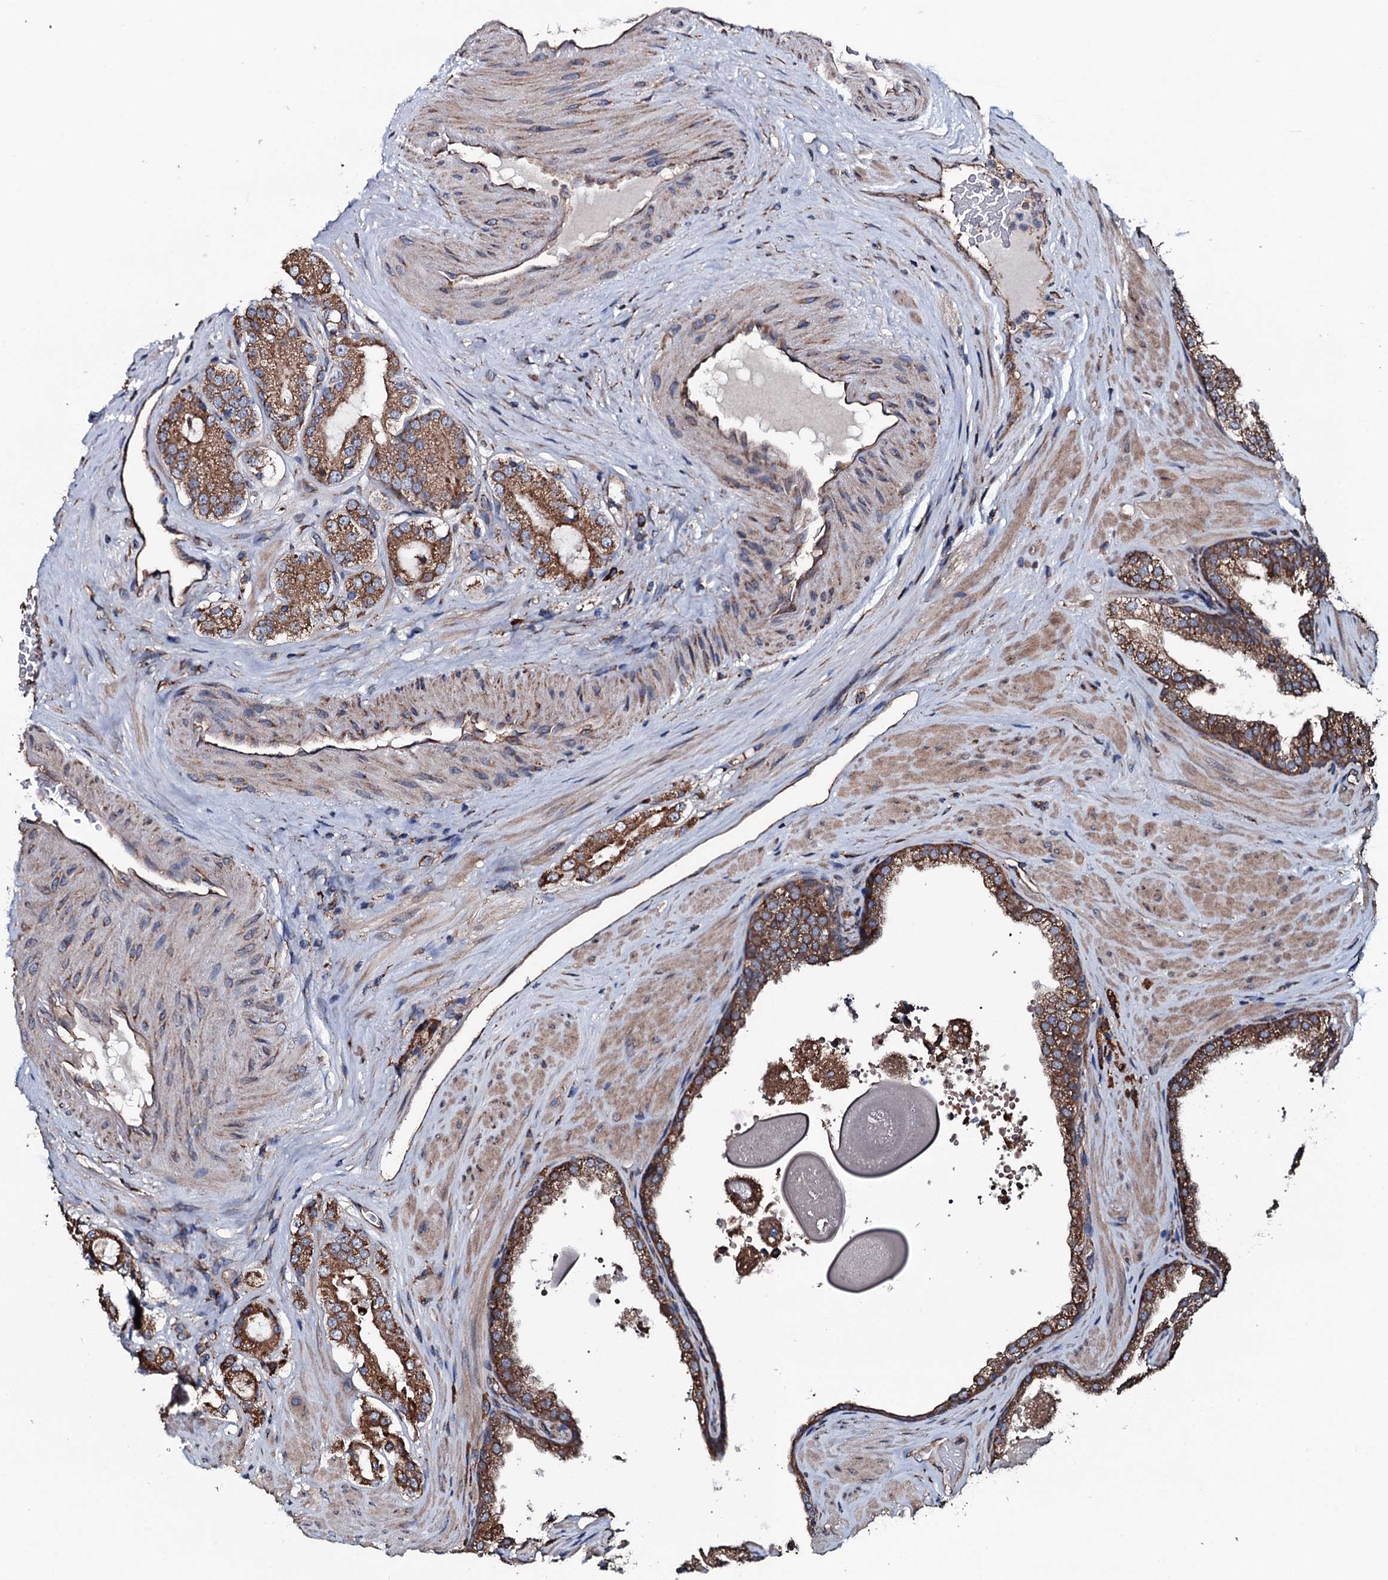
{"staining": {"intensity": "strong", "quantity": ">75%", "location": "cytoplasmic/membranous"}, "tissue": "prostate cancer", "cell_type": "Tumor cells", "image_type": "cancer", "snomed": [{"axis": "morphology", "description": "Adenocarcinoma, High grade"}, {"axis": "topography", "description": "Prostate"}], "caption": "Immunohistochemical staining of prostate cancer demonstrates high levels of strong cytoplasmic/membranous protein staining in approximately >75% of tumor cells.", "gene": "RAB12", "patient": {"sex": "male", "age": 65}}